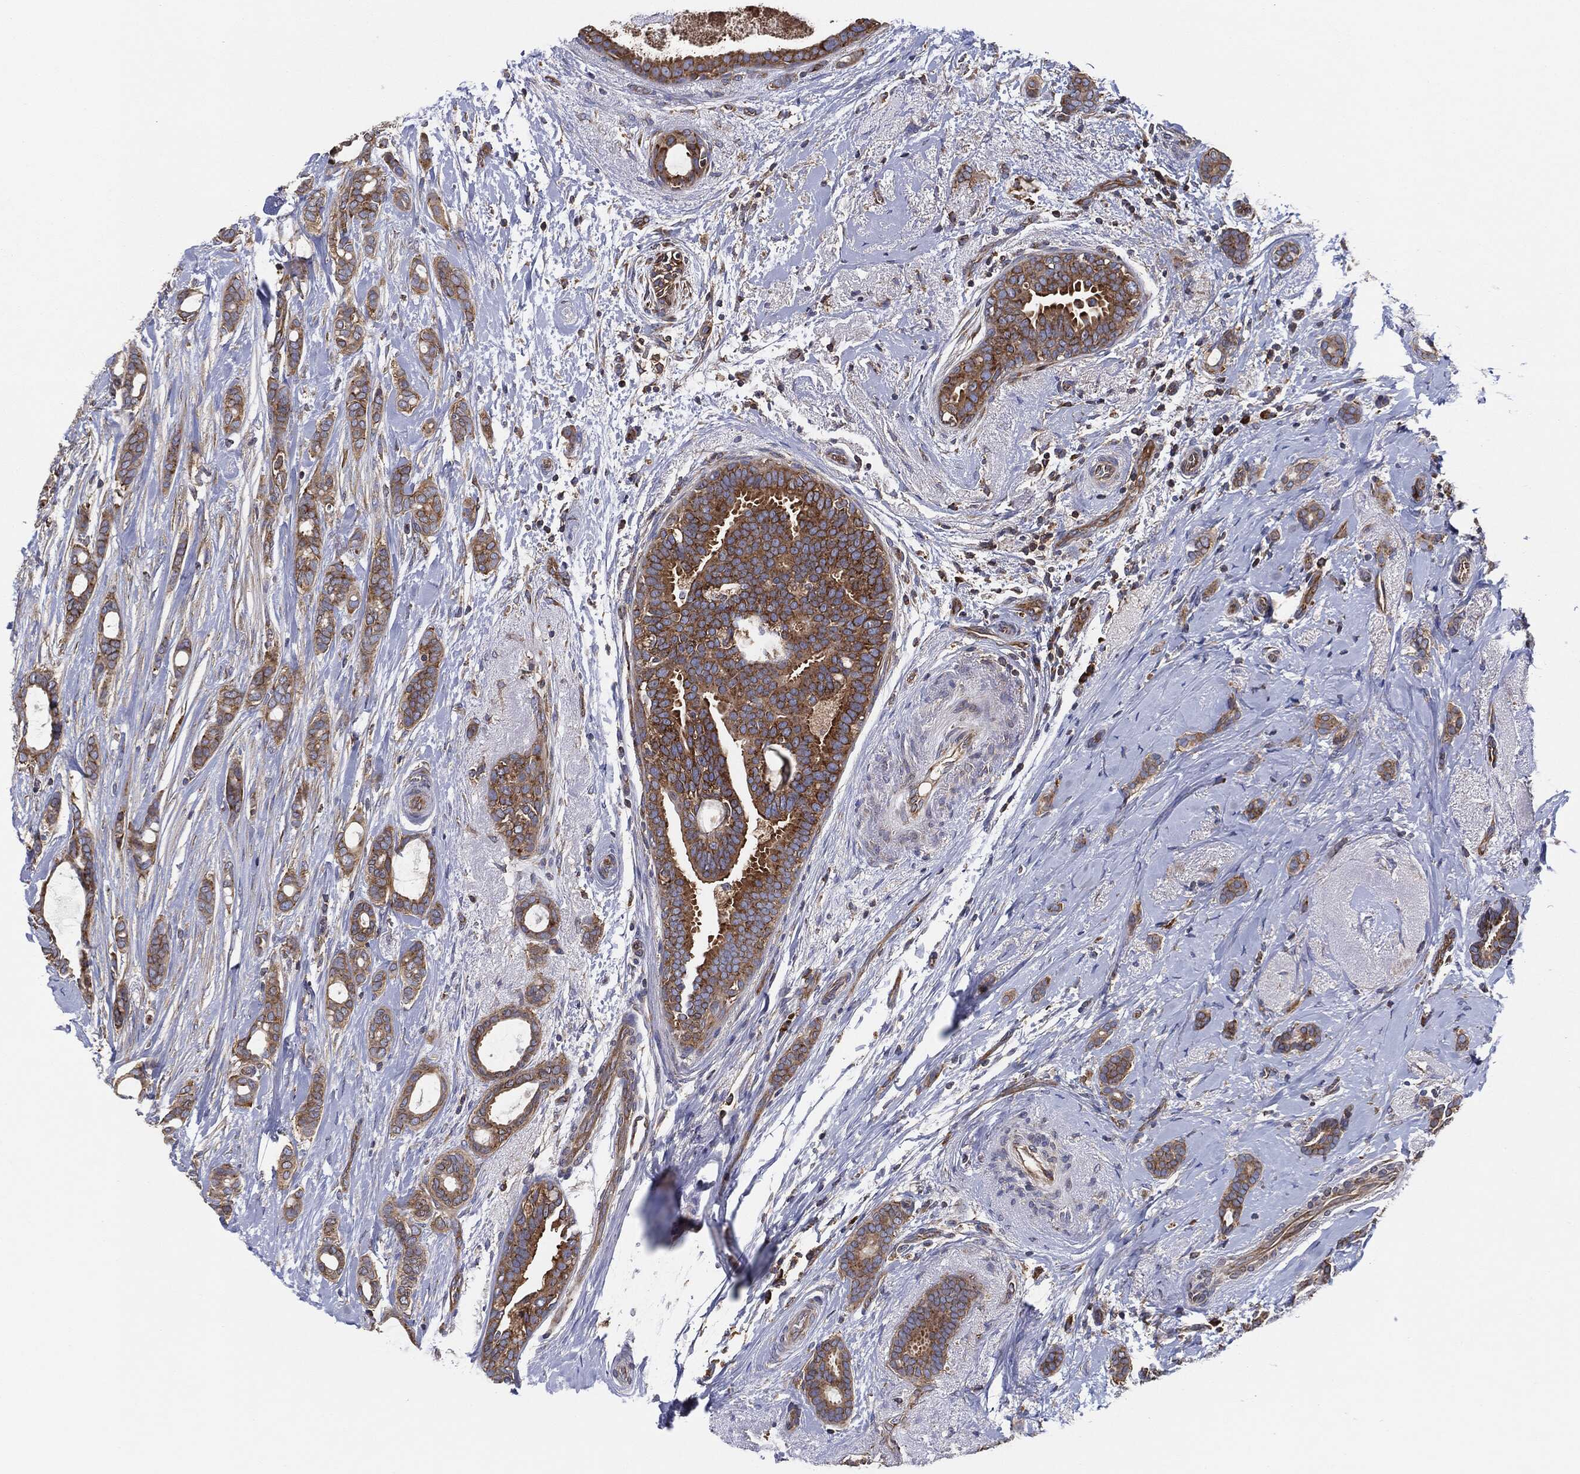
{"staining": {"intensity": "moderate", "quantity": ">75%", "location": "cytoplasmic/membranous"}, "tissue": "breast cancer", "cell_type": "Tumor cells", "image_type": "cancer", "snomed": [{"axis": "morphology", "description": "Duct carcinoma"}, {"axis": "topography", "description": "Breast"}], "caption": "This is an image of immunohistochemistry staining of breast cancer (infiltrating ductal carcinoma), which shows moderate expression in the cytoplasmic/membranous of tumor cells.", "gene": "EIF2S2", "patient": {"sex": "female", "age": 51}}